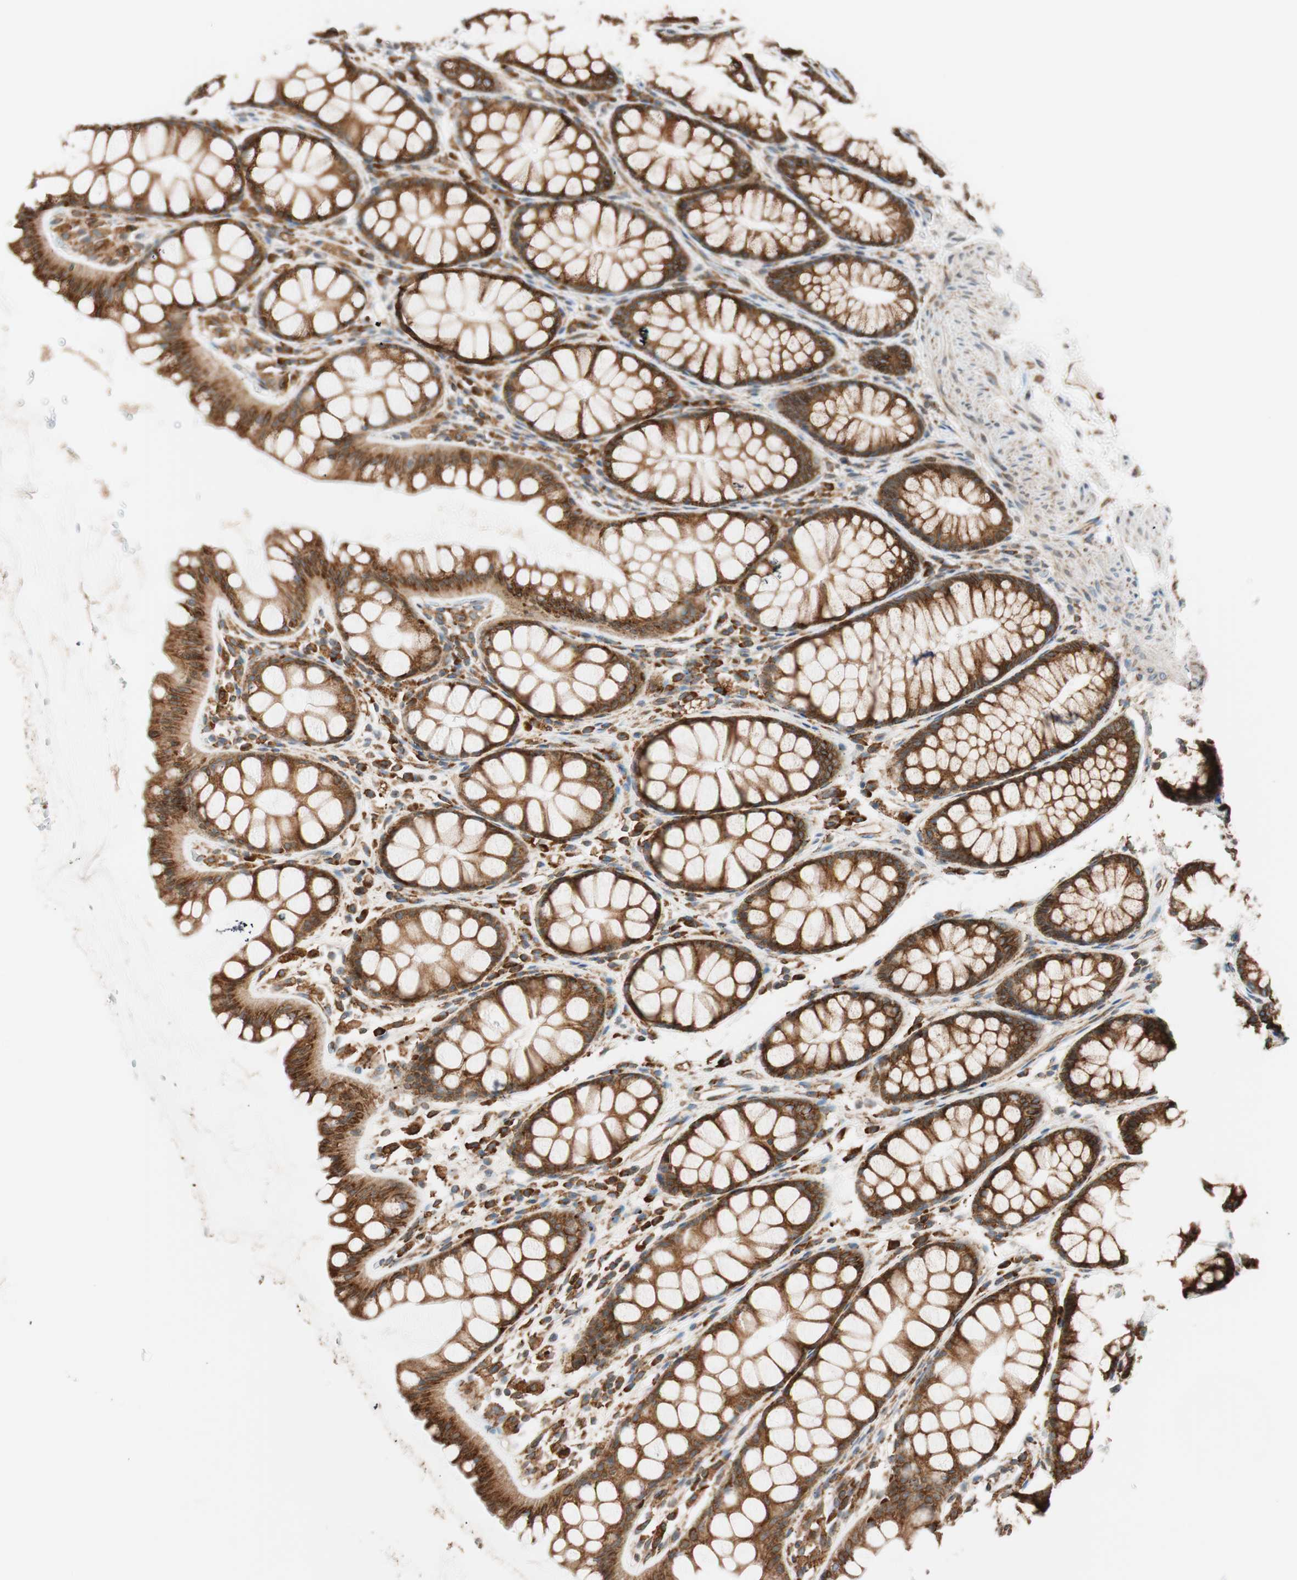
{"staining": {"intensity": "strong", "quantity": ">75%", "location": "cytoplasmic/membranous"}, "tissue": "colon", "cell_type": "Glandular cells", "image_type": "normal", "snomed": [{"axis": "morphology", "description": "Normal tissue, NOS"}, {"axis": "topography", "description": "Colon"}], "caption": "Protein expression analysis of benign human colon reveals strong cytoplasmic/membranous positivity in about >75% of glandular cells. The staining was performed using DAB (3,3'-diaminobenzidine) to visualize the protein expression in brown, while the nuclei were stained in blue with hematoxylin (Magnification: 20x).", "gene": "PRKCSH", "patient": {"sex": "female", "age": 55}}